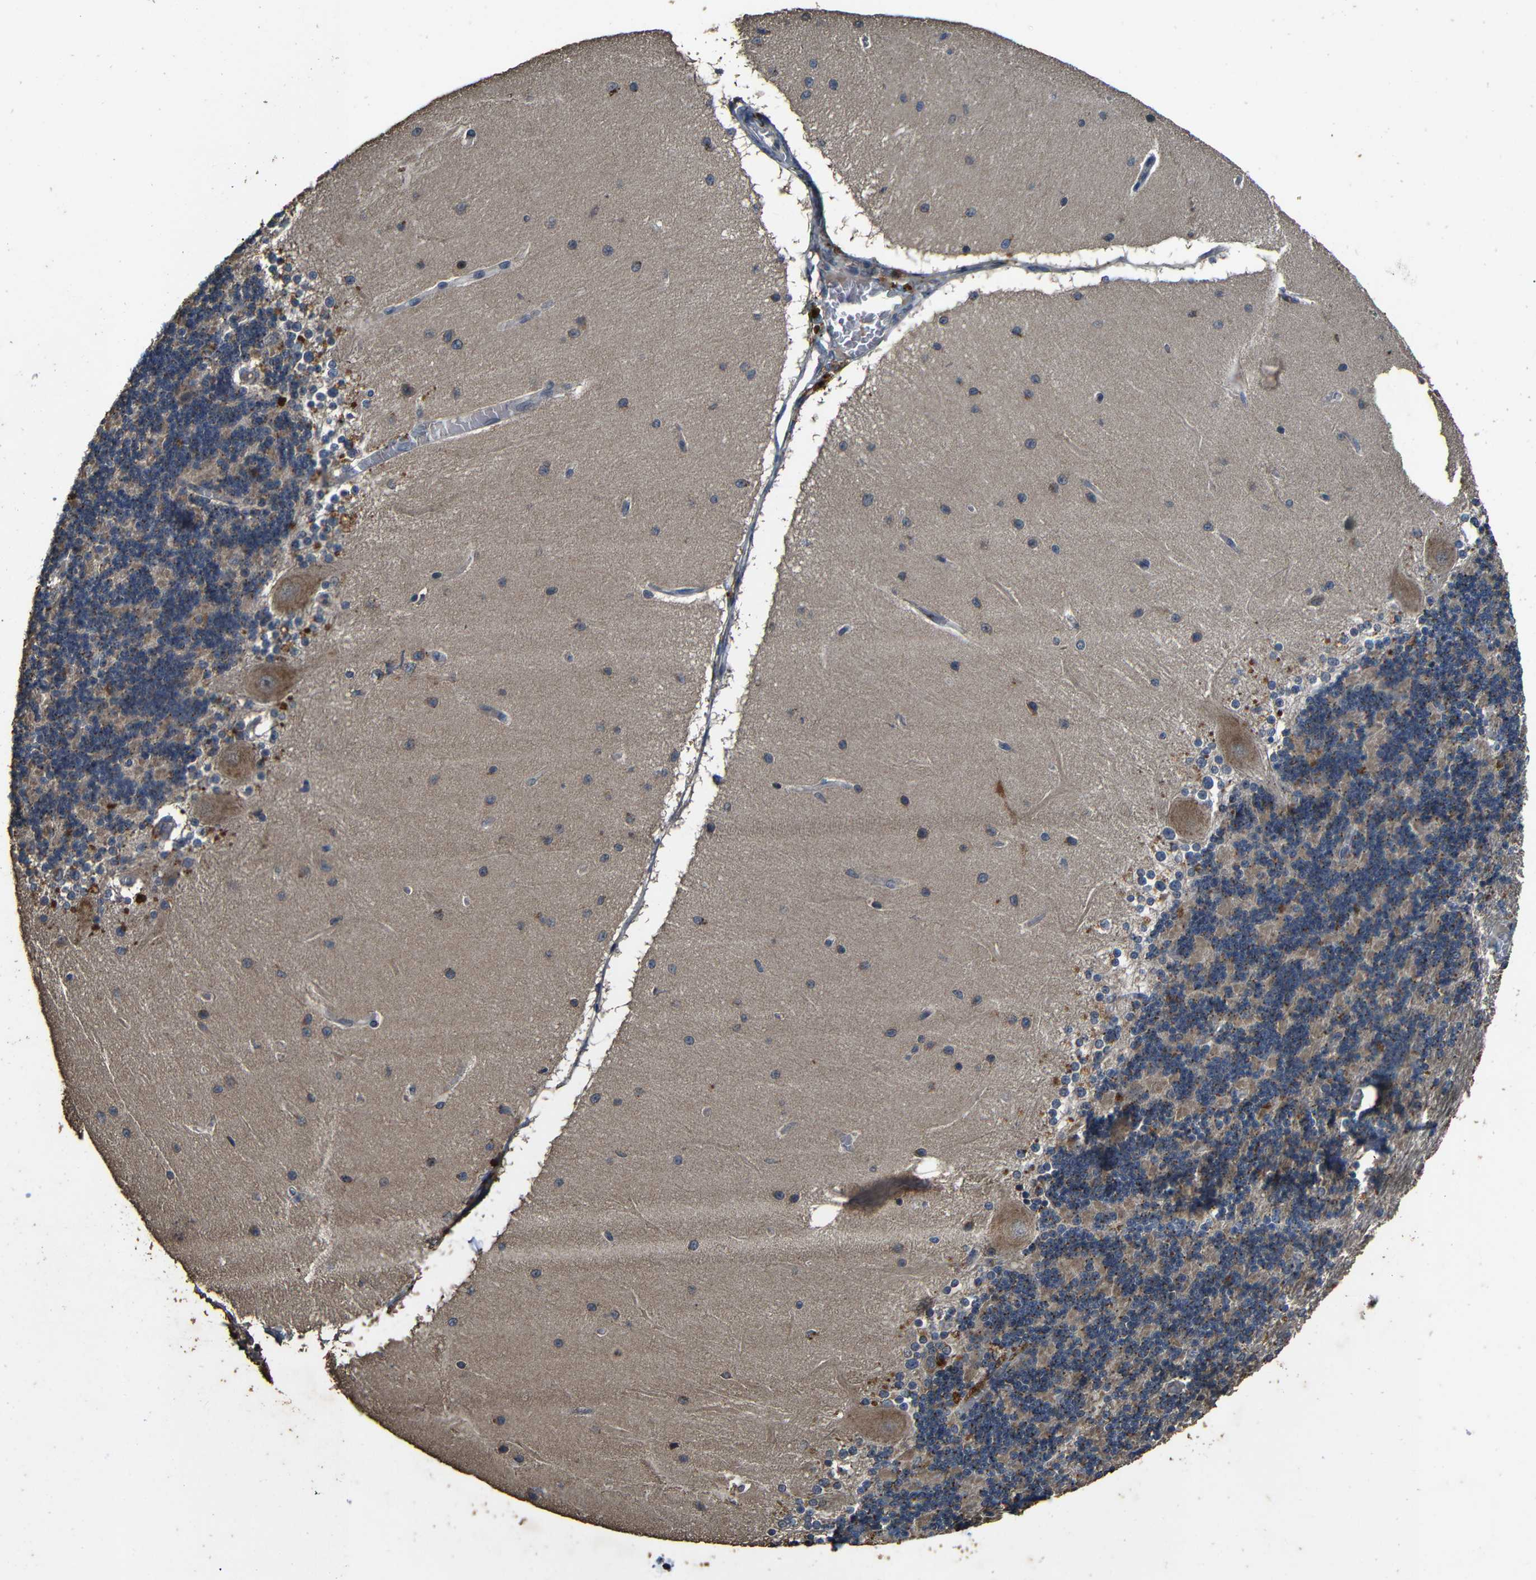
{"staining": {"intensity": "moderate", "quantity": "25%-75%", "location": "cytoplasmic/membranous"}, "tissue": "cerebellum", "cell_type": "Cells in granular layer", "image_type": "normal", "snomed": [{"axis": "morphology", "description": "Normal tissue, NOS"}, {"axis": "topography", "description": "Cerebellum"}], "caption": "This micrograph shows normal cerebellum stained with immunohistochemistry to label a protein in brown. The cytoplasmic/membranous of cells in granular layer show moderate positivity for the protein. Nuclei are counter-stained blue.", "gene": "C6orf89", "patient": {"sex": "female", "age": 54}}